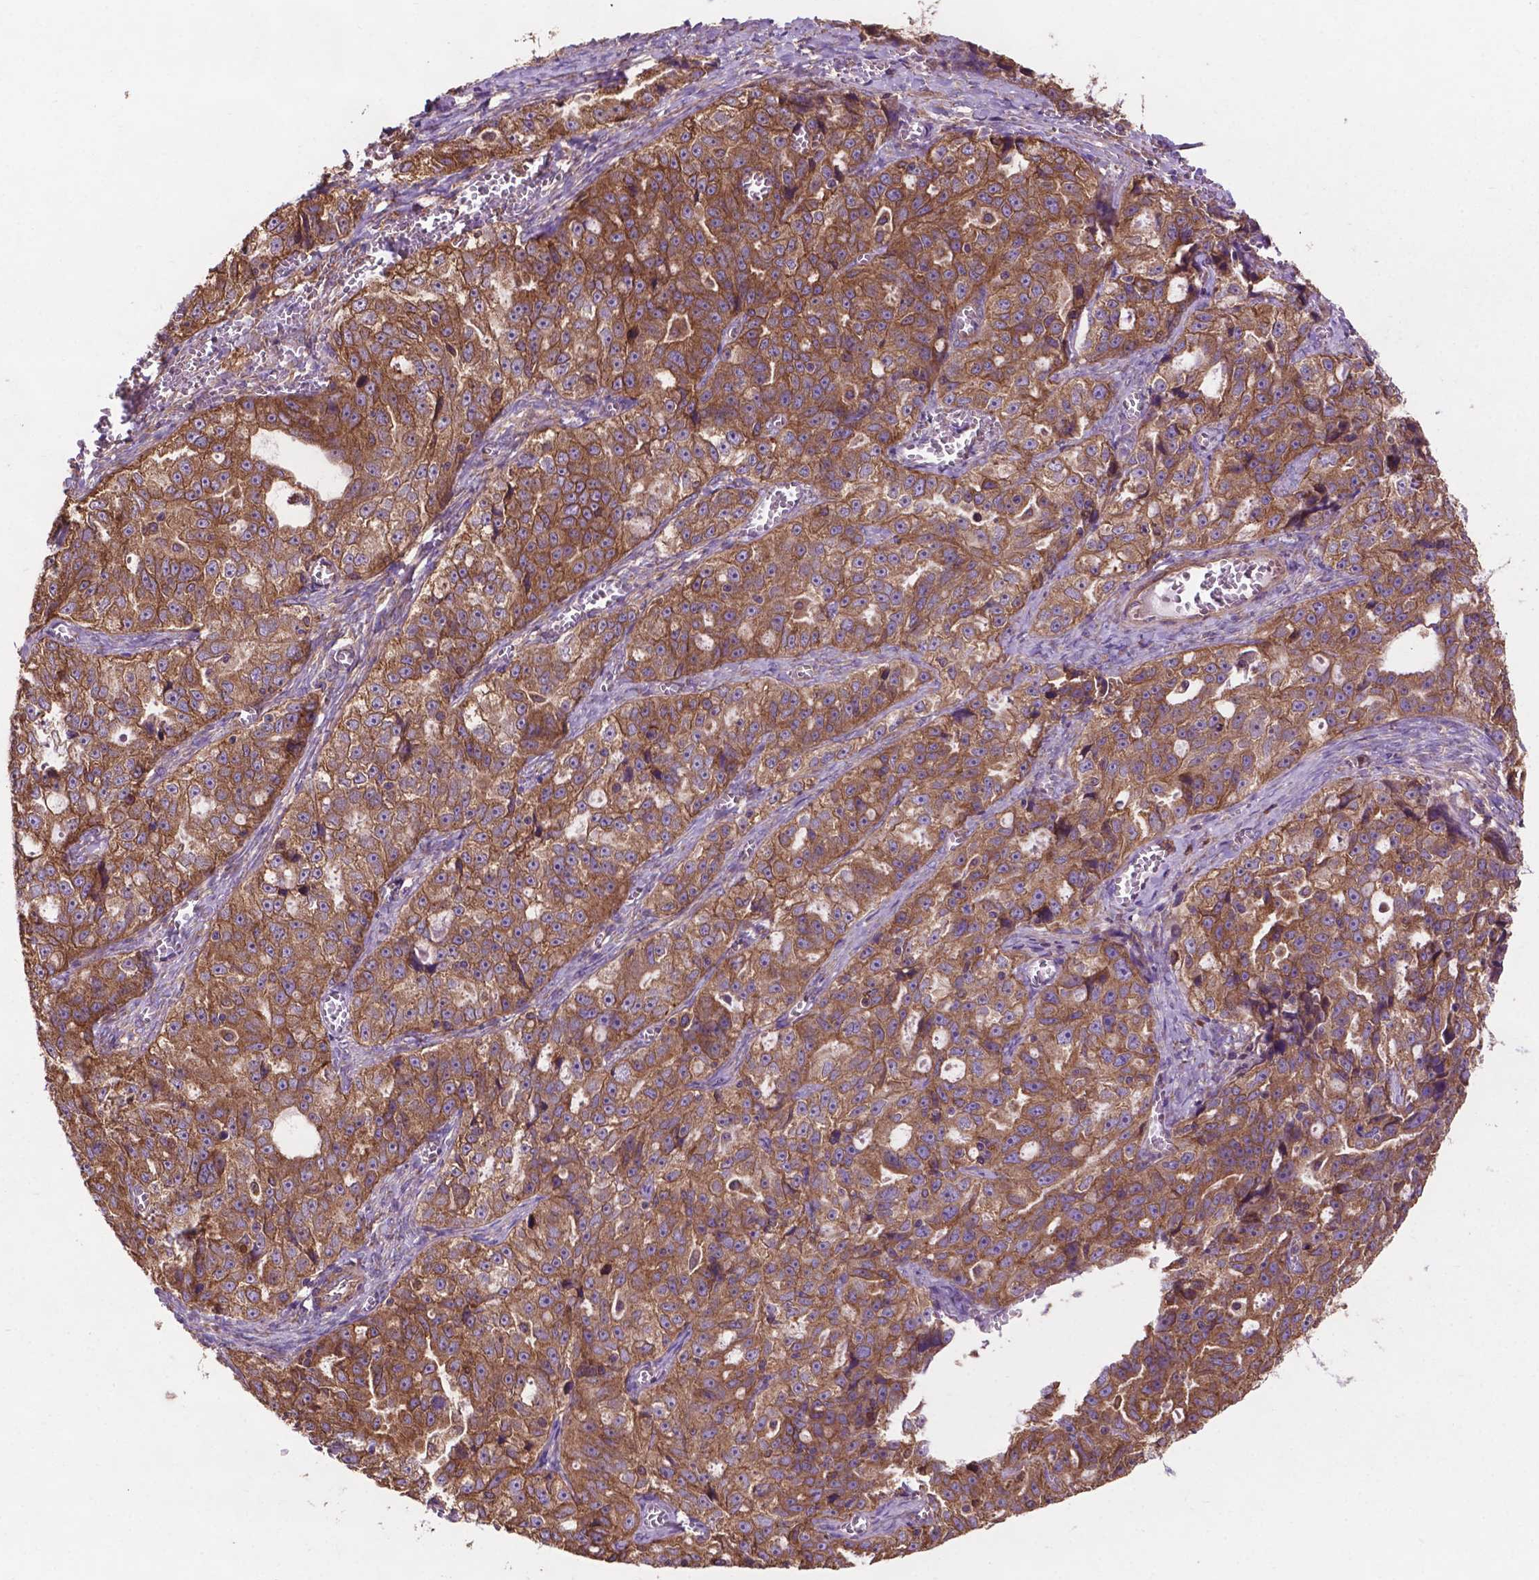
{"staining": {"intensity": "moderate", "quantity": ">75%", "location": "cytoplasmic/membranous"}, "tissue": "ovarian cancer", "cell_type": "Tumor cells", "image_type": "cancer", "snomed": [{"axis": "morphology", "description": "Cystadenocarcinoma, serous, NOS"}, {"axis": "topography", "description": "Ovary"}], "caption": "High-magnification brightfield microscopy of serous cystadenocarcinoma (ovarian) stained with DAB (brown) and counterstained with hematoxylin (blue). tumor cells exhibit moderate cytoplasmic/membranous staining is present in about>75% of cells. Nuclei are stained in blue.", "gene": "CCDC71L", "patient": {"sex": "female", "age": 51}}